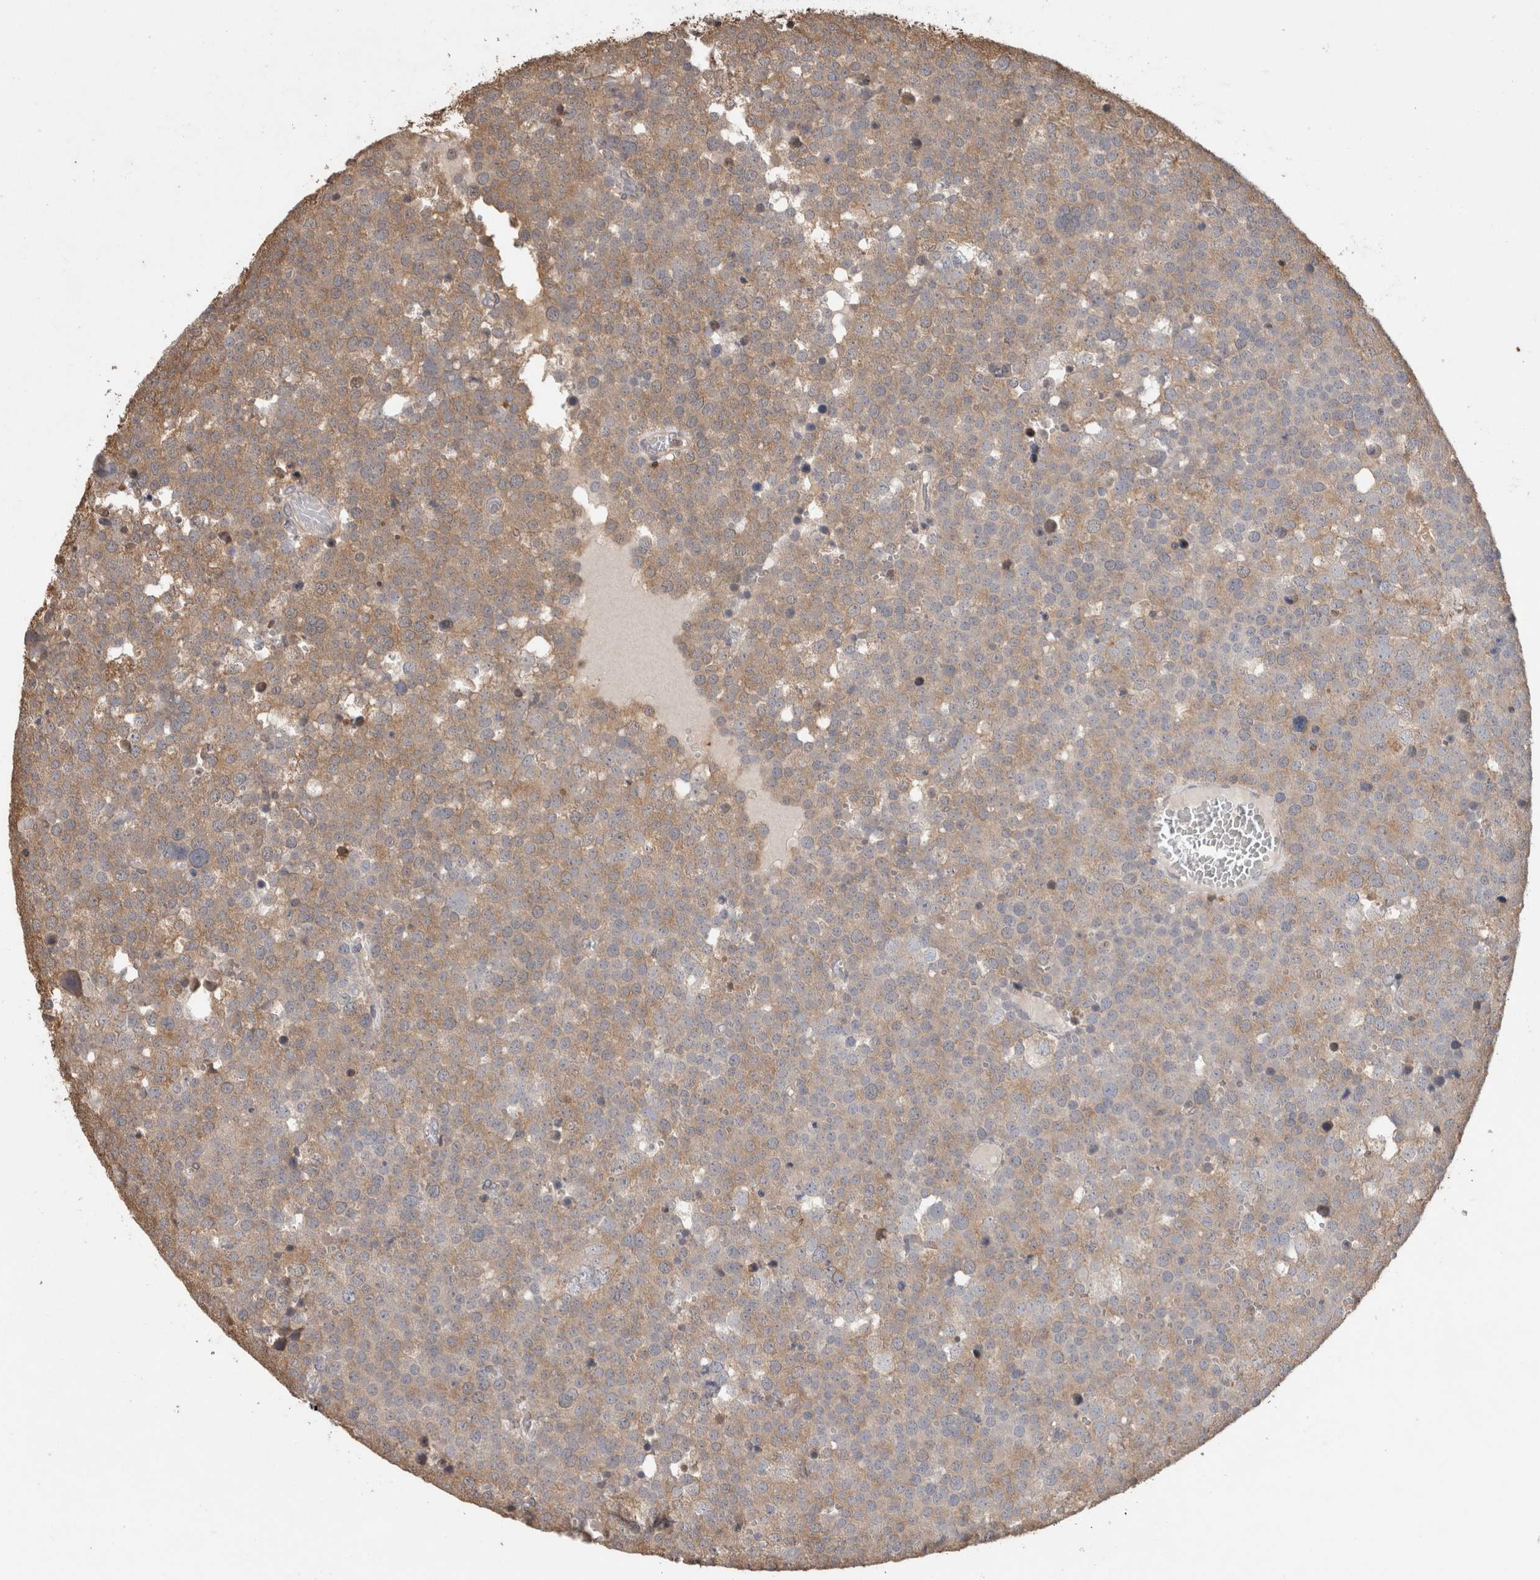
{"staining": {"intensity": "weak", "quantity": ">75%", "location": "cytoplasmic/membranous"}, "tissue": "testis cancer", "cell_type": "Tumor cells", "image_type": "cancer", "snomed": [{"axis": "morphology", "description": "Seminoma, NOS"}, {"axis": "topography", "description": "Testis"}], "caption": "Immunohistochemistry (IHC) photomicrograph of neoplastic tissue: human seminoma (testis) stained using immunohistochemistry (IHC) shows low levels of weak protein expression localized specifically in the cytoplasmic/membranous of tumor cells, appearing as a cytoplasmic/membranous brown color.", "gene": "TRIM5", "patient": {"sex": "male", "age": 71}}